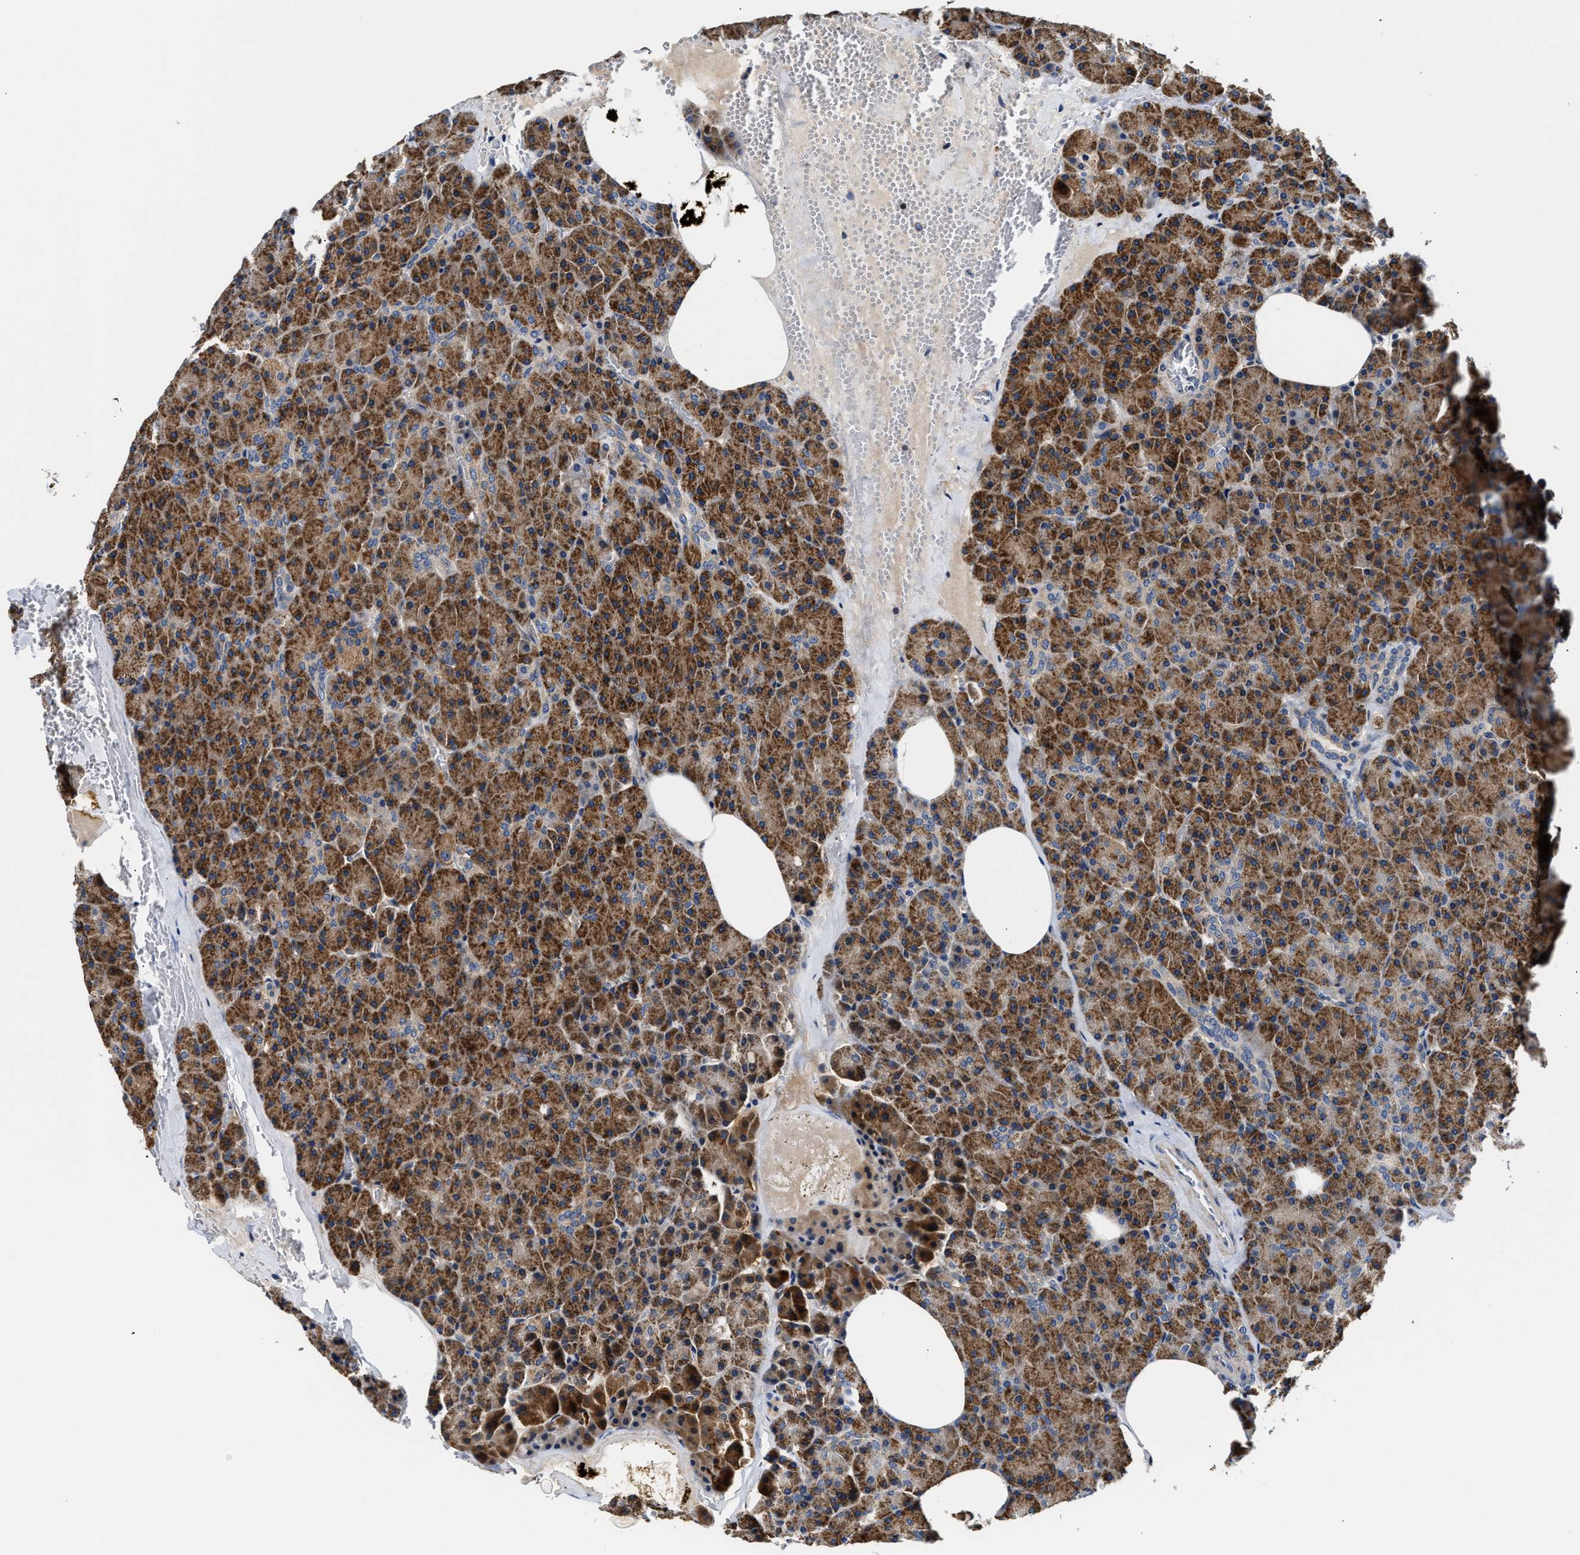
{"staining": {"intensity": "strong", "quantity": ">75%", "location": "cytoplasmic/membranous"}, "tissue": "pancreas", "cell_type": "Exocrine glandular cells", "image_type": "normal", "snomed": [{"axis": "morphology", "description": "Normal tissue, NOS"}, {"axis": "topography", "description": "Pancreas"}], "caption": "Protein expression by IHC reveals strong cytoplasmic/membranous expression in approximately >75% of exocrine glandular cells in benign pancreas. Ihc stains the protein of interest in brown and the nuclei are stained blue.", "gene": "TEX2", "patient": {"sex": "female", "age": 35}}